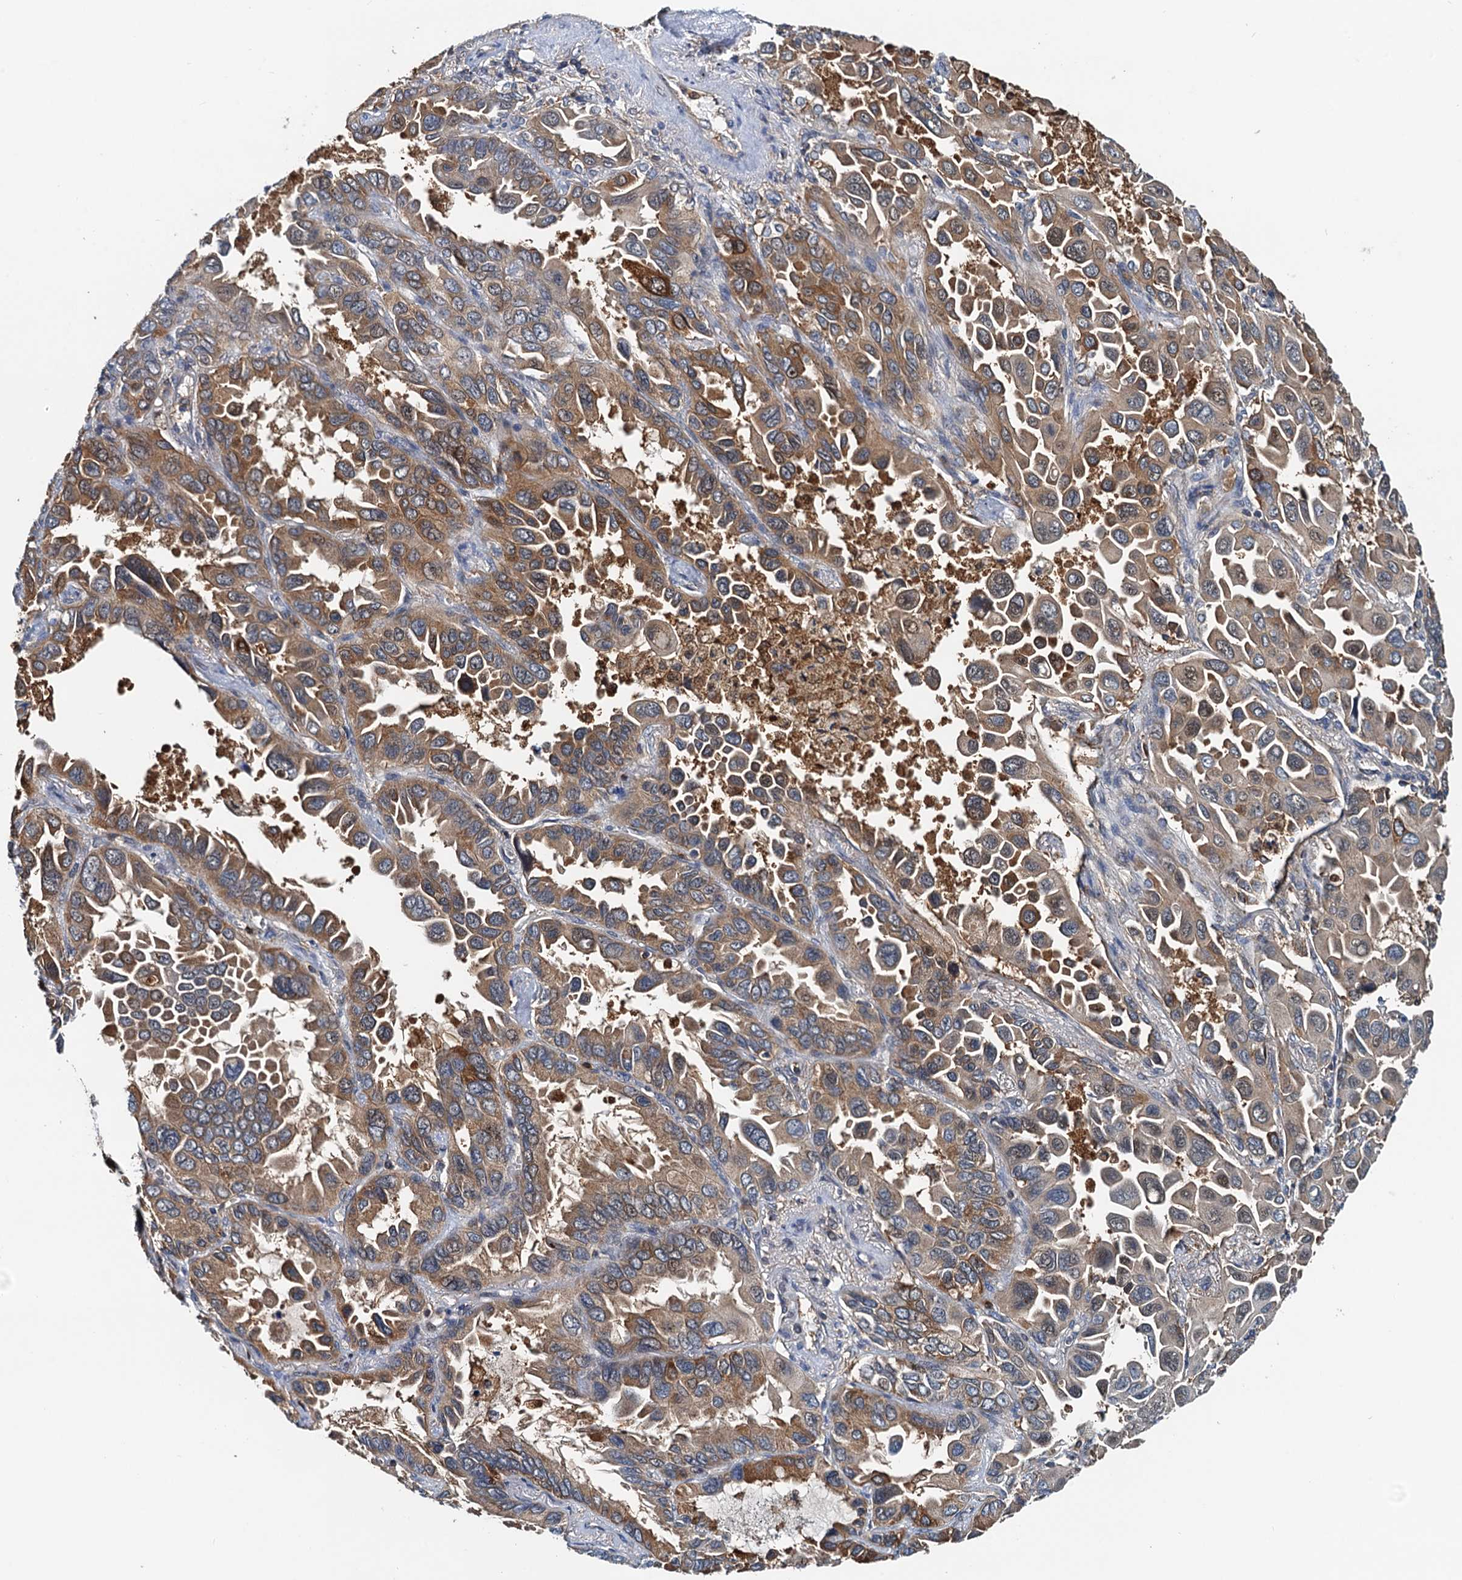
{"staining": {"intensity": "moderate", "quantity": ">75%", "location": "cytoplasmic/membranous"}, "tissue": "lung cancer", "cell_type": "Tumor cells", "image_type": "cancer", "snomed": [{"axis": "morphology", "description": "Adenocarcinoma, NOS"}, {"axis": "topography", "description": "Lung"}], "caption": "Protein expression by IHC shows moderate cytoplasmic/membranous positivity in about >75% of tumor cells in lung adenocarcinoma.", "gene": "USP6NL", "patient": {"sex": "male", "age": 64}}